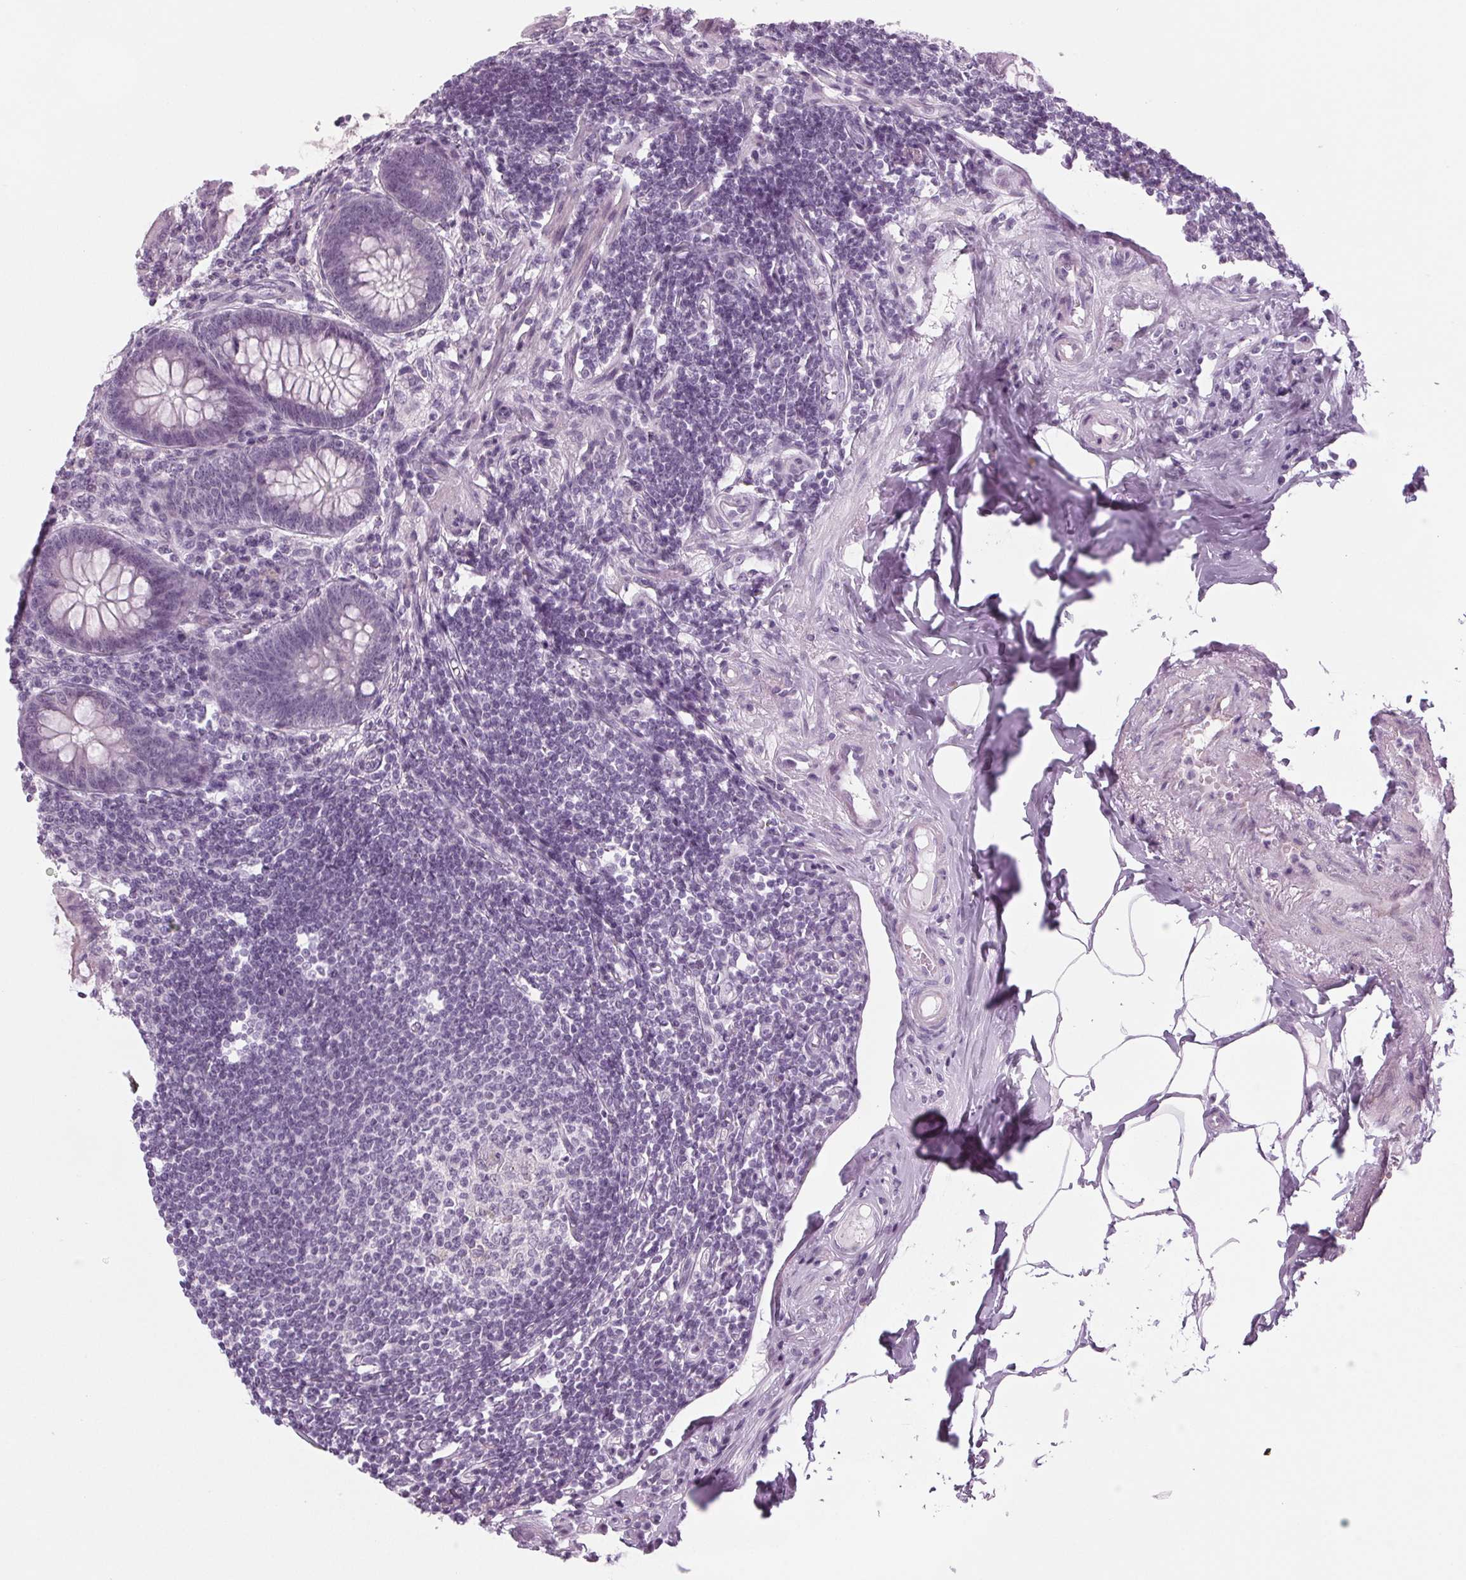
{"staining": {"intensity": "negative", "quantity": "none", "location": "none"}, "tissue": "appendix", "cell_type": "Glandular cells", "image_type": "normal", "snomed": [{"axis": "morphology", "description": "Normal tissue, NOS"}, {"axis": "topography", "description": "Appendix"}], "caption": "Micrograph shows no significant protein positivity in glandular cells of benign appendix. (DAB immunohistochemistry visualized using brightfield microscopy, high magnification).", "gene": "IGF2BP1", "patient": {"sex": "female", "age": 57}}